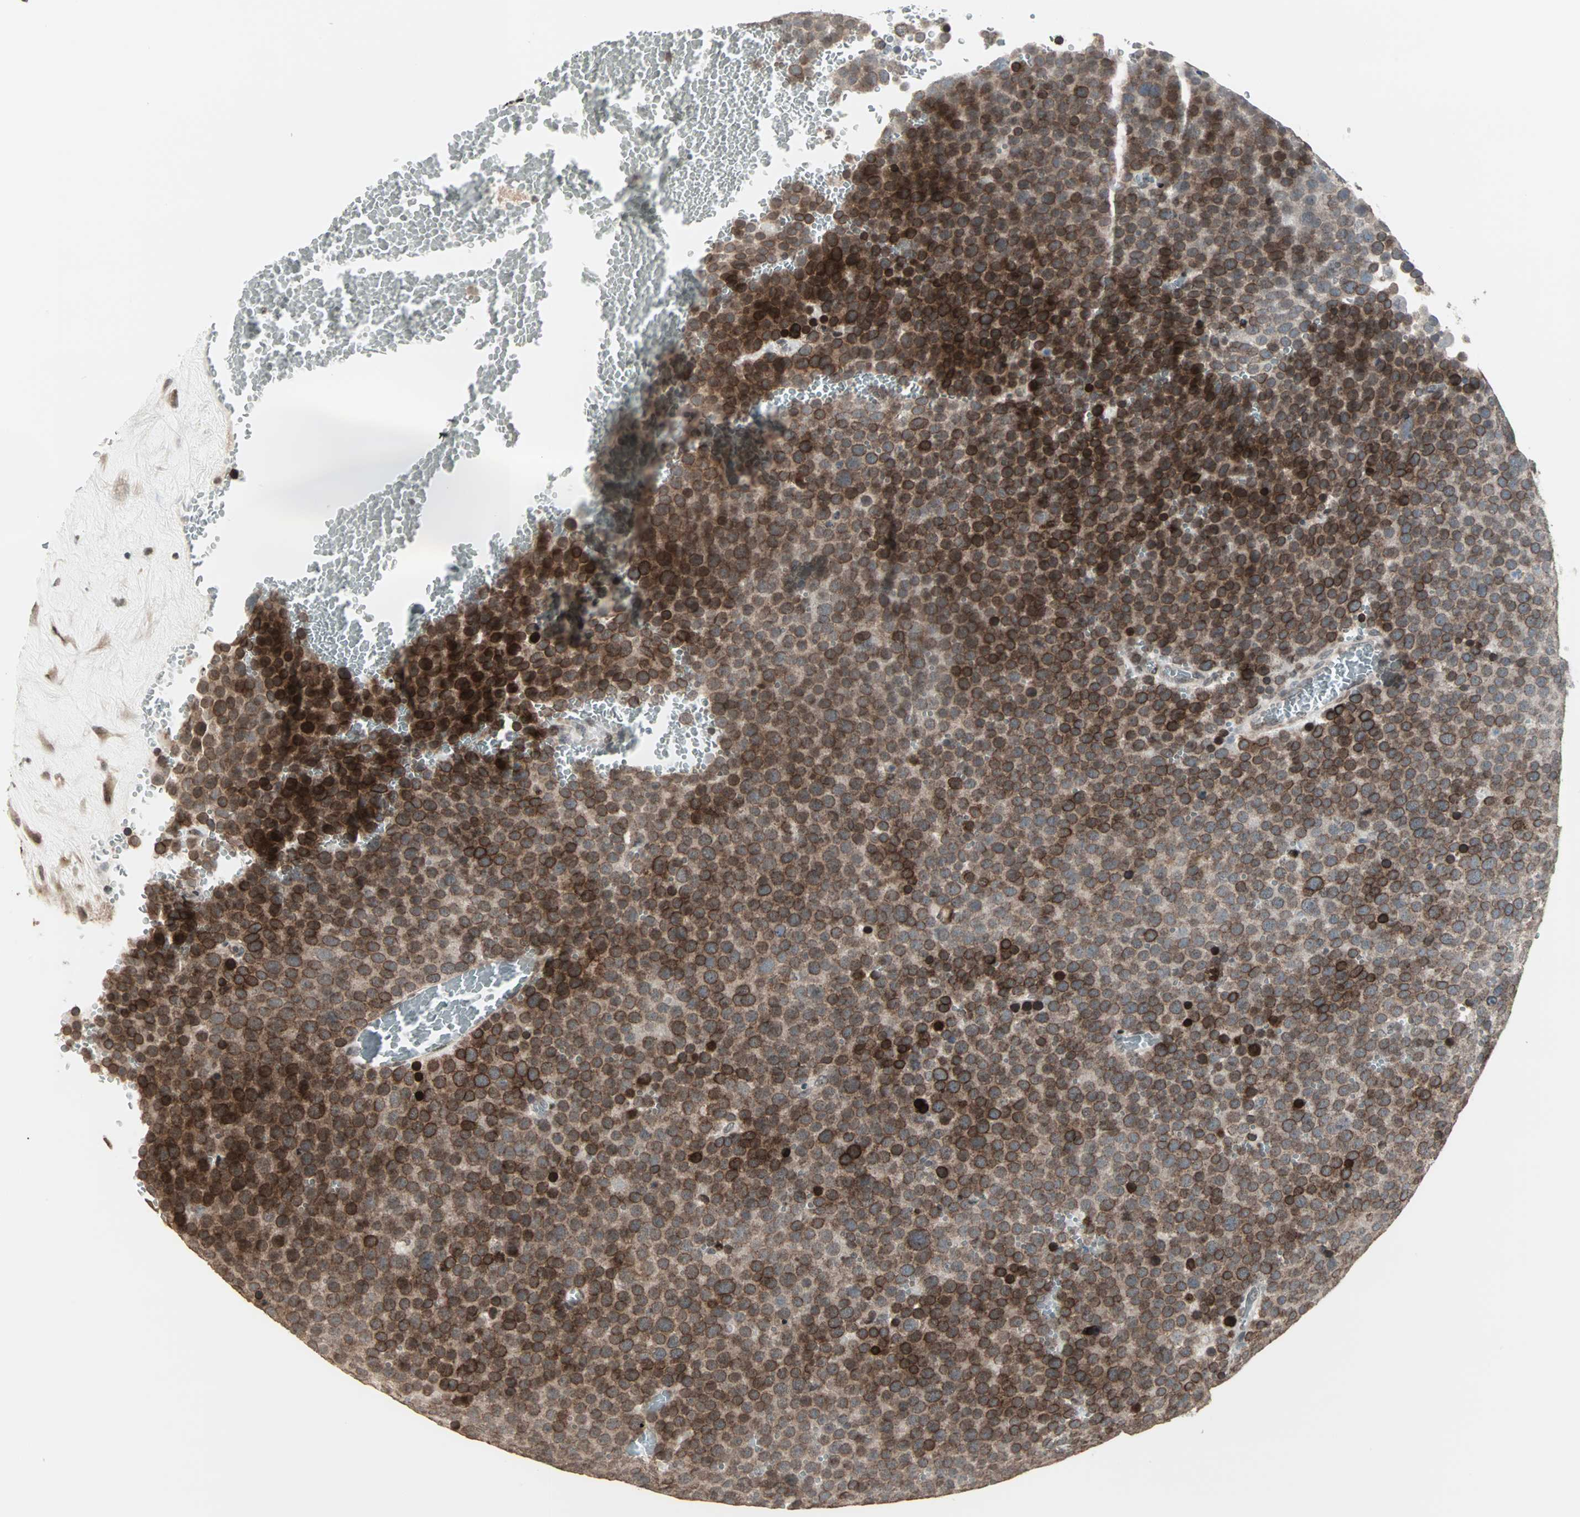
{"staining": {"intensity": "strong", "quantity": ">75%", "location": "cytoplasmic/membranous,nuclear"}, "tissue": "testis cancer", "cell_type": "Tumor cells", "image_type": "cancer", "snomed": [{"axis": "morphology", "description": "Seminoma, NOS"}, {"axis": "topography", "description": "Testis"}], "caption": "This is a micrograph of immunohistochemistry (IHC) staining of testis seminoma, which shows strong expression in the cytoplasmic/membranous and nuclear of tumor cells.", "gene": "CBLC", "patient": {"sex": "male", "age": 71}}